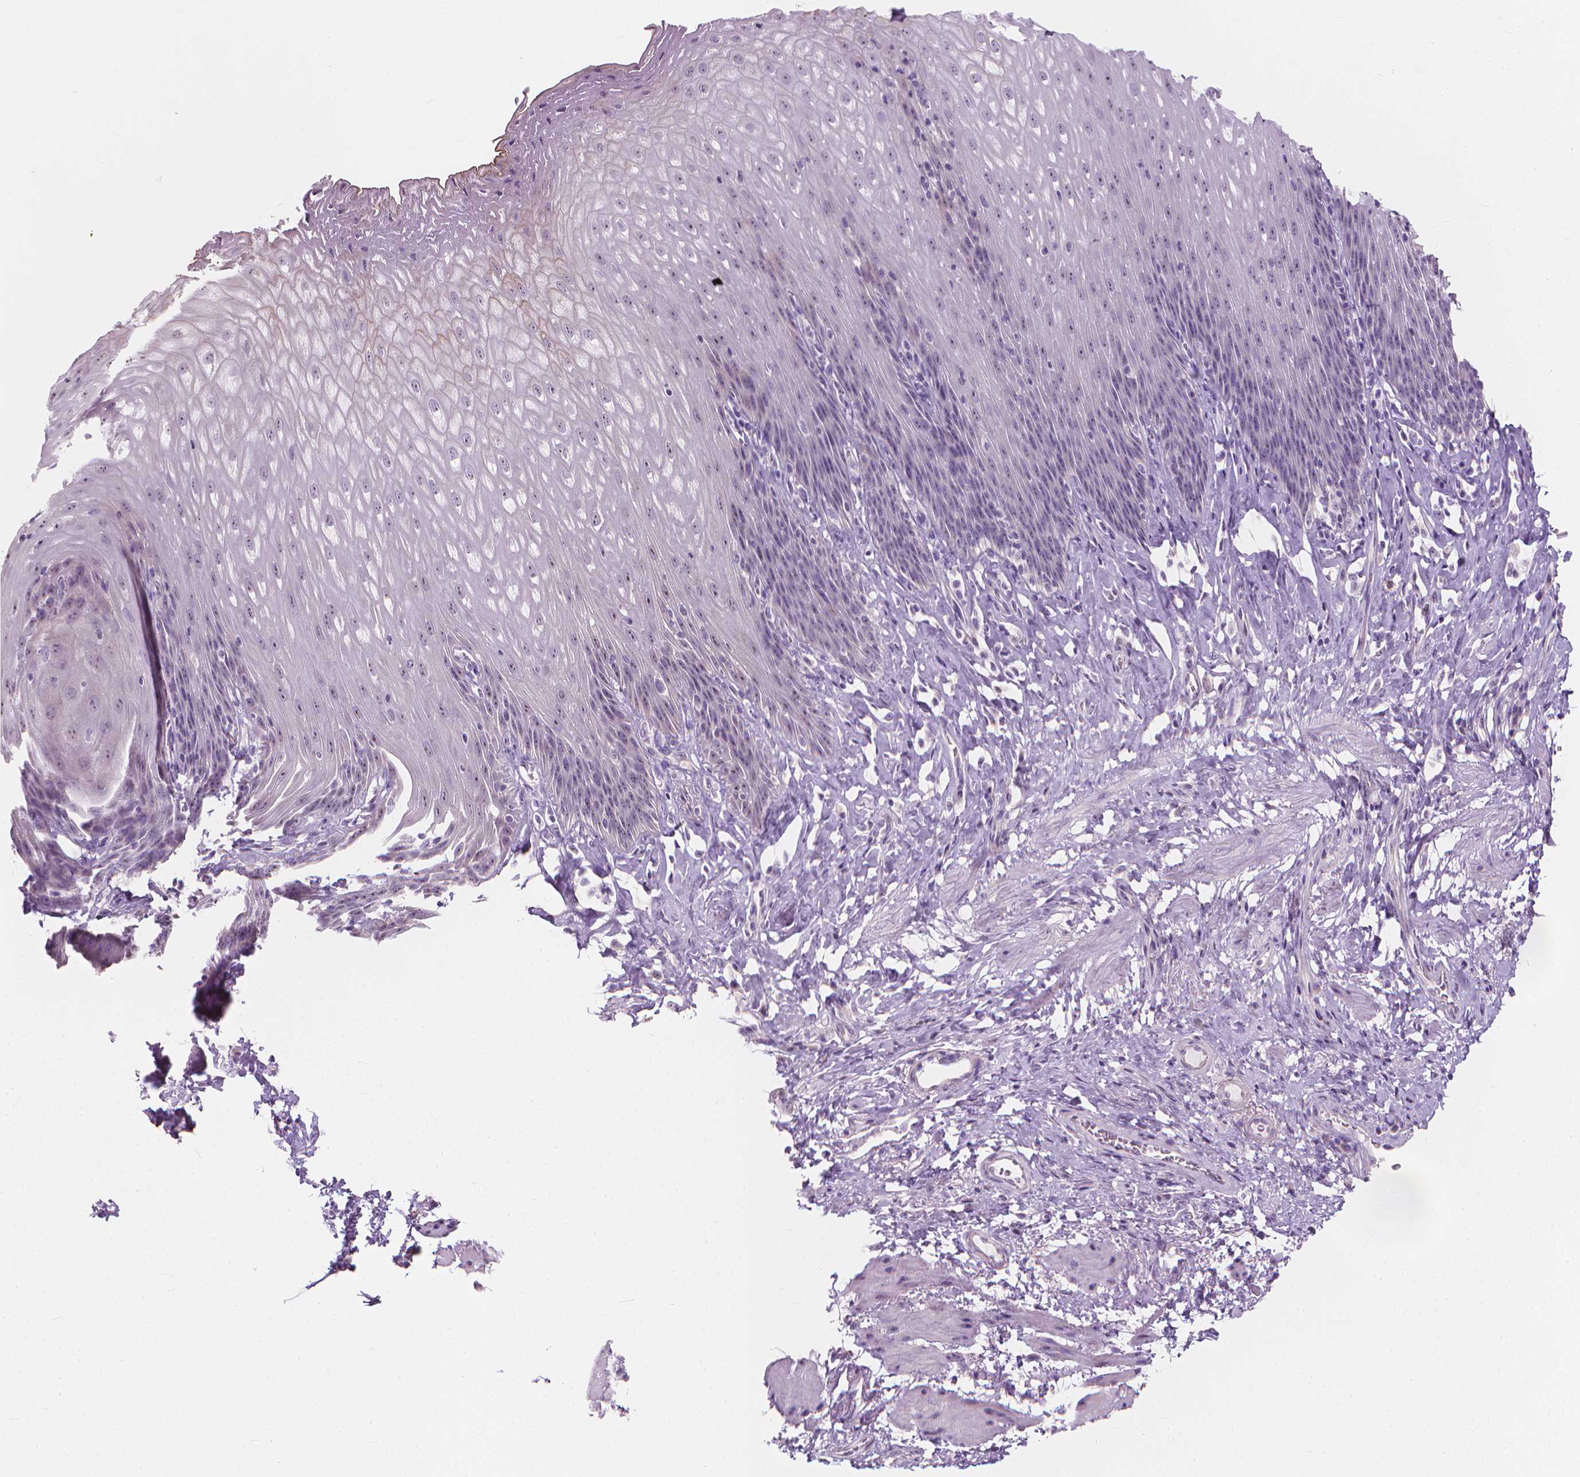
{"staining": {"intensity": "weak", "quantity": "<25%", "location": "cytoplasmic/membranous"}, "tissue": "esophagus", "cell_type": "Squamous epithelial cells", "image_type": "normal", "snomed": [{"axis": "morphology", "description": "Normal tissue, NOS"}, {"axis": "topography", "description": "Esophagus"}], "caption": "Benign esophagus was stained to show a protein in brown. There is no significant staining in squamous epithelial cells. (Brightfield microscopy of DAB (3,3'-diaminobenzidine) immunohistochemistry at high magnification).", "gene": "GPRC5A", "patient": {"sex": "female", "age": 61}}